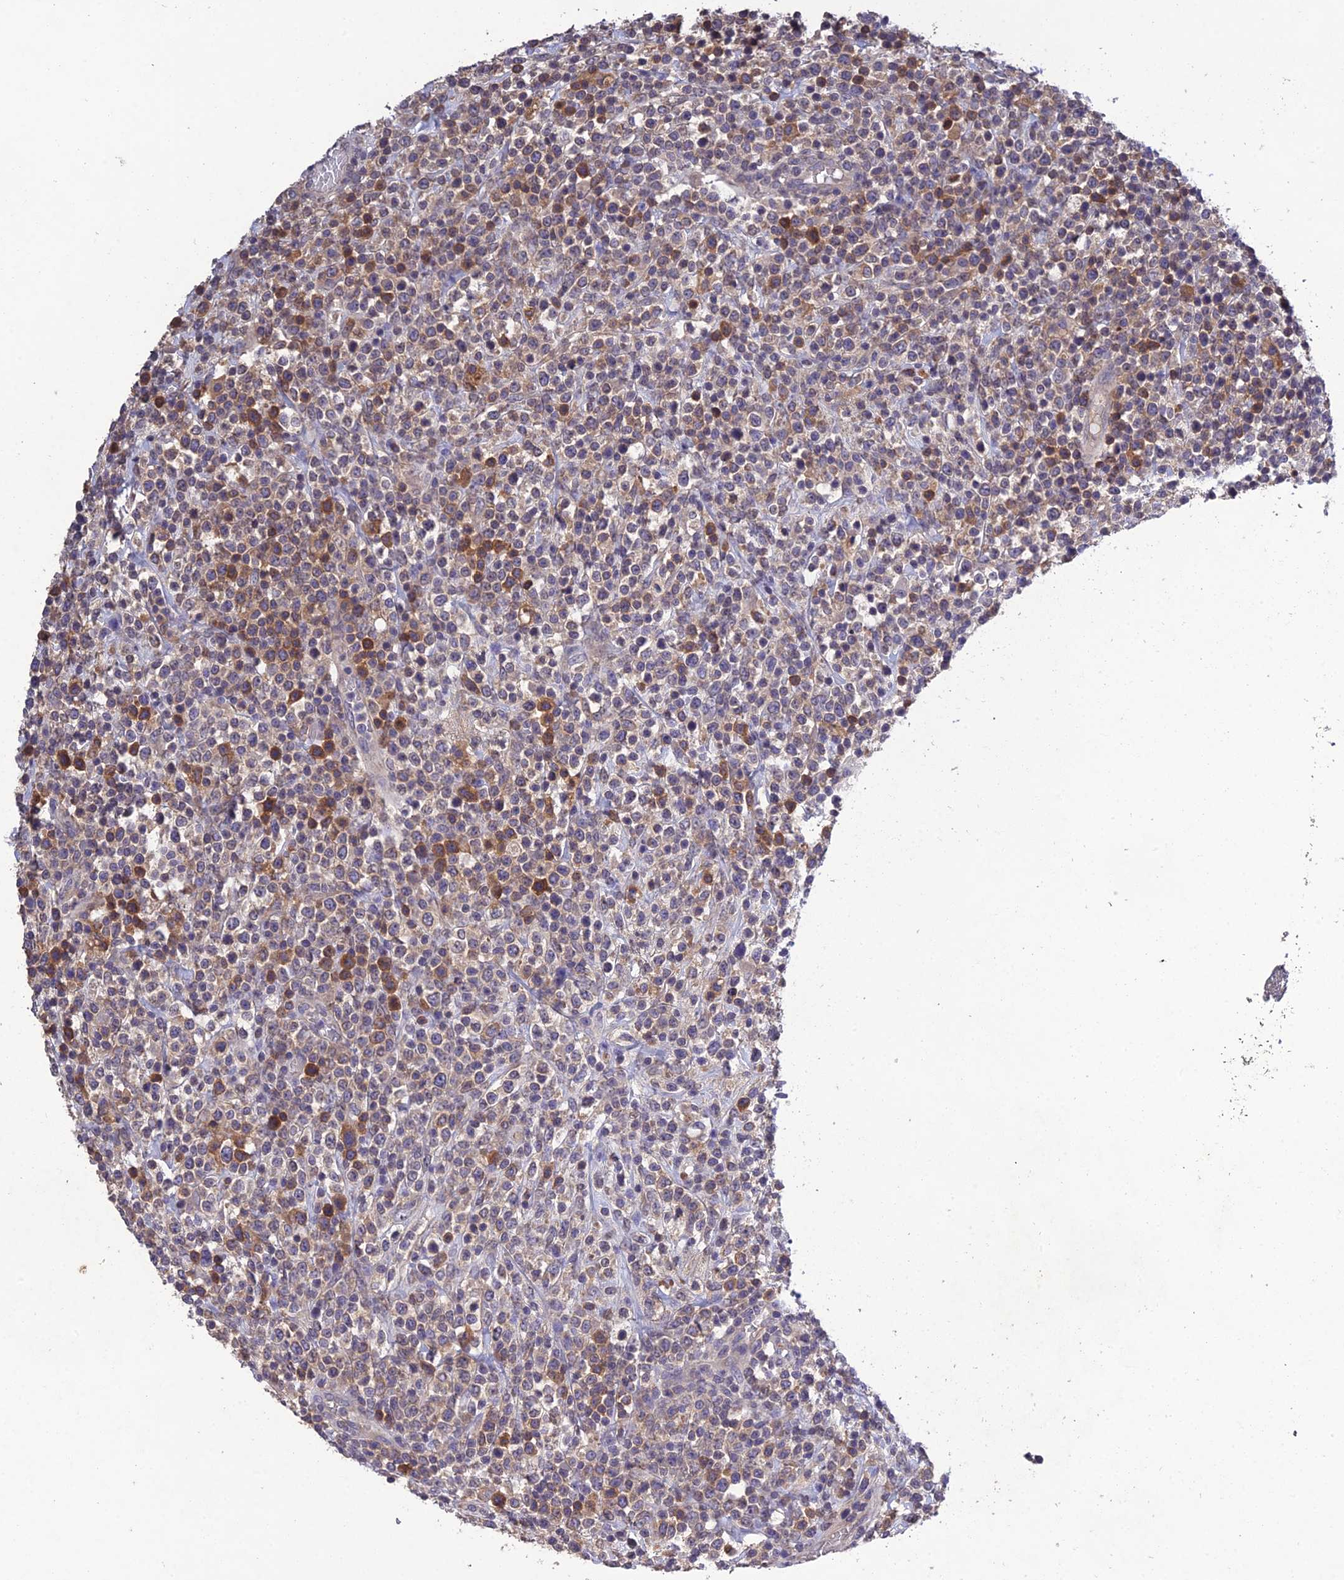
{"staining": {"intensity": "negative", "quantity": "none", "location": "none"}, "tissue": "lymphoma", "cell_type": "Tumor cells", "image_type": "cancer", "snomed": [{"axis": "morphology", "description": "Malignant lymphoma, non-Hodgkin's type, High grade"}, {"axis": "topography", "description": "Colon"}], "caption": "The image reveals no staining of tumor cells in high-grade malignant lymphoma, non-Hodgkin's type. (DAB immunohistochemistry visualized using brightfield microscopy, high magnification).", "gene": "SLC39A13", "patient": {"sex": "female", "age": 53}}